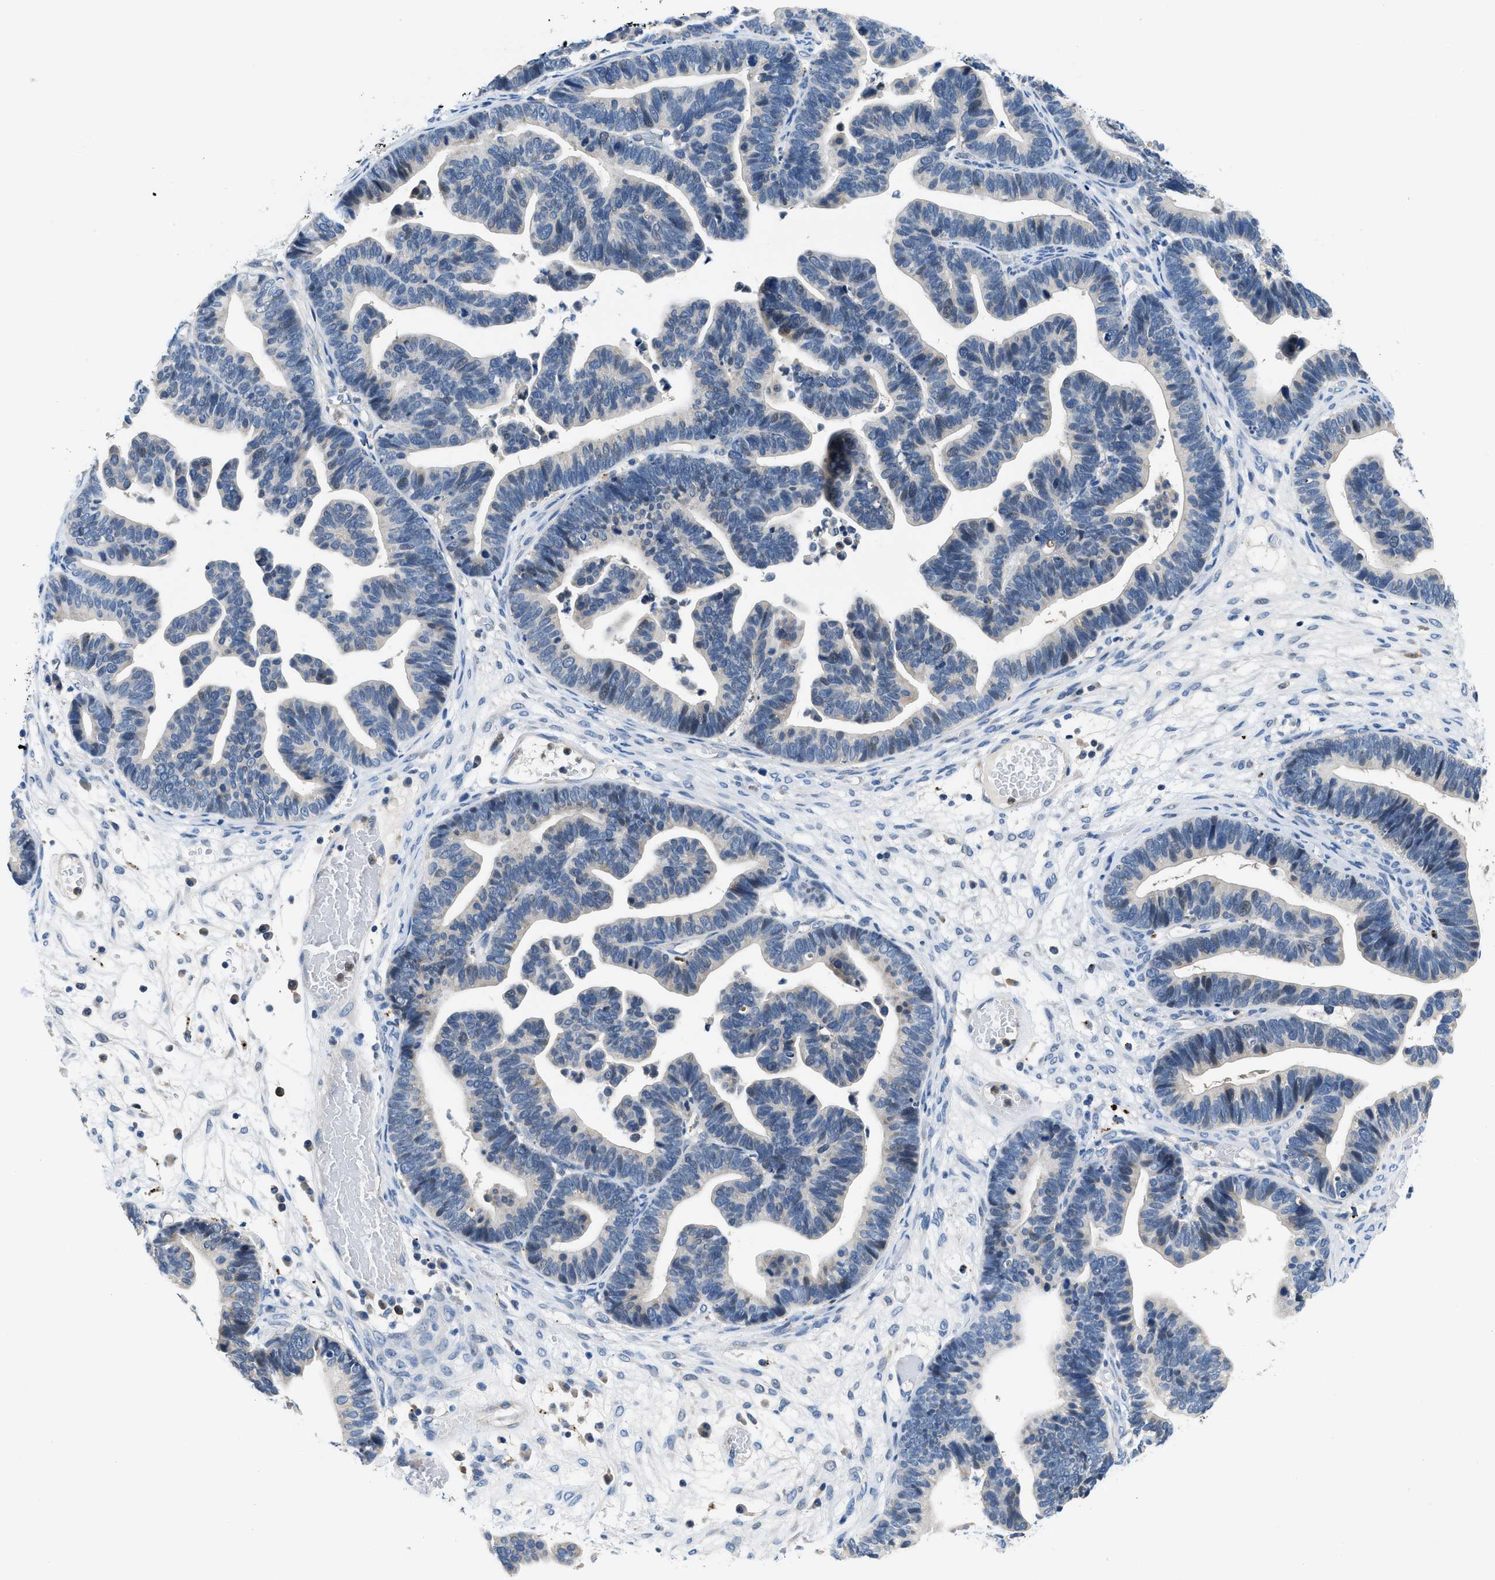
{"staining": {"intensity": "negative", "quantity": "none", "location": "none"}, "tissue": "ovarian cancer", "cell_type": "Tumor cells", "image_type": "cancer", "snomed": [{"axis": "morphology", "description": "Cystadenocarcinoma, serous, NOS"}, {"axis": "topography", "description": "Ovary"}], "caption": "This is an IHC histopathology image of human serous cystadenocarcinoma (ovarian). There is no positivity in tumor cells.", "gene": "ADGRE3", "patient": {"sex": "female", "age": 56}}